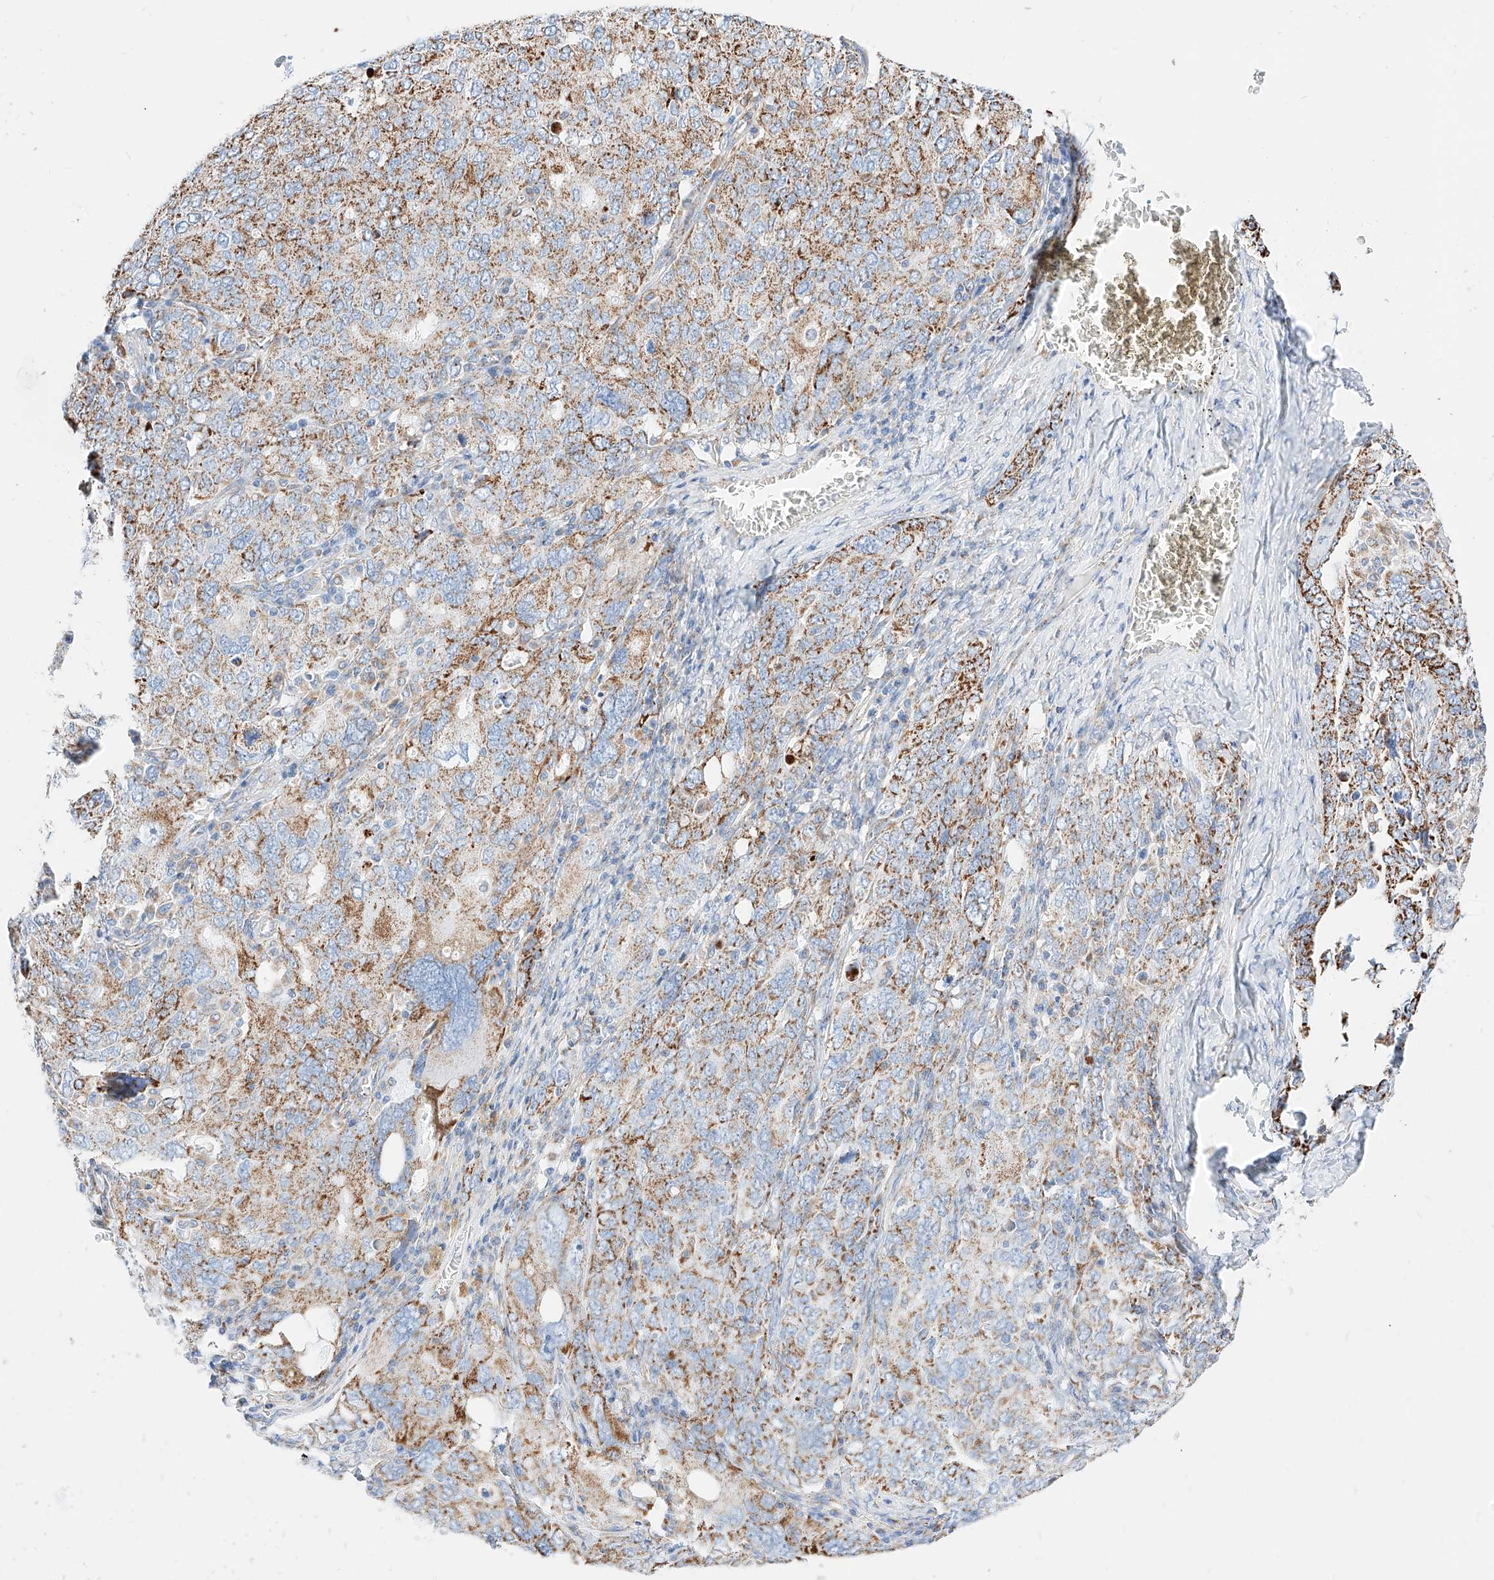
{"staining": {"intensity": "moderate", "quantity": ">75%", "location": "cytoplasmic/membranous"}, "tissue": "ovarian cancer", "cell_type": "Tumor cells", "image_type": "cancer", "snomed": [{"axis": "morphology", "description": "Carcinoma, endometroid"}, {"axis": "topography", "description": "Ovary"}], "caption": "The photomicrograph reveals a brown stain indicating the presence of a protein in the cytoplasmic/membranous of tumor cells in ovarian cancer (endometroid carcinoma).", "gene": "C6orf62", "patient": {"sex": "female", "age": 62}}